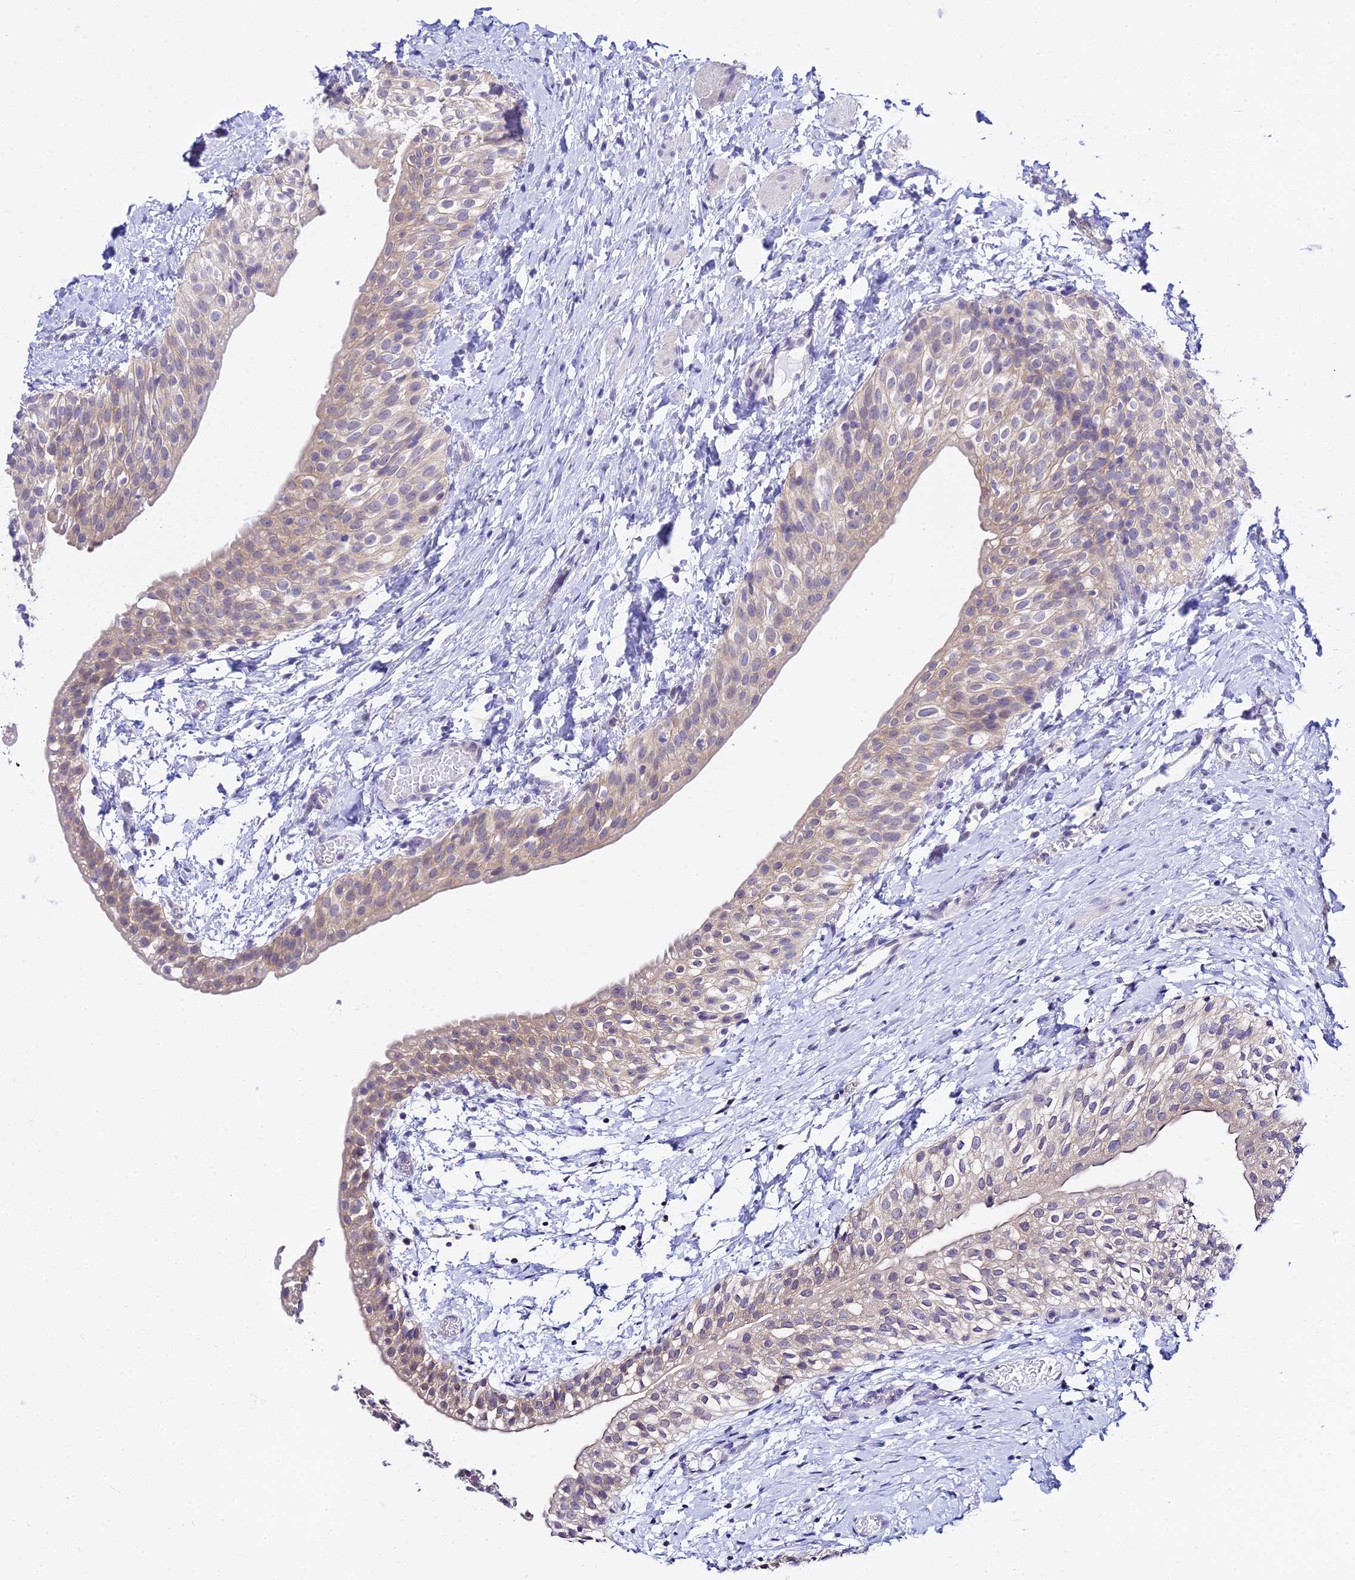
{"staining": {"intensity": "weak", "quantity": "25%-75%", "location": "cytoplasmic/membranous"}, "tissue": "urinary bladder", "cell_type": "Urothelial cells", "image_type": "normal", "snomed": [{"axis": "morphology", "description": "Normal tissue, NOS"}, {"axis": "topography", "description": "Urinary bladder"}], "caption": "DAB immunohistochemical staining of normal human urinary bladder demonstrates weak cytoplasmic/membranous protein staining in about 25%-75% of urothelial cells. The staining was performed using DAB to visualize the protein expression in brown, while the nuclei were stained in blue with hematoxylin (Magnification: 20x).", "gene": "ATG16L2", "patient": {"sex": "male", "age": 1}}